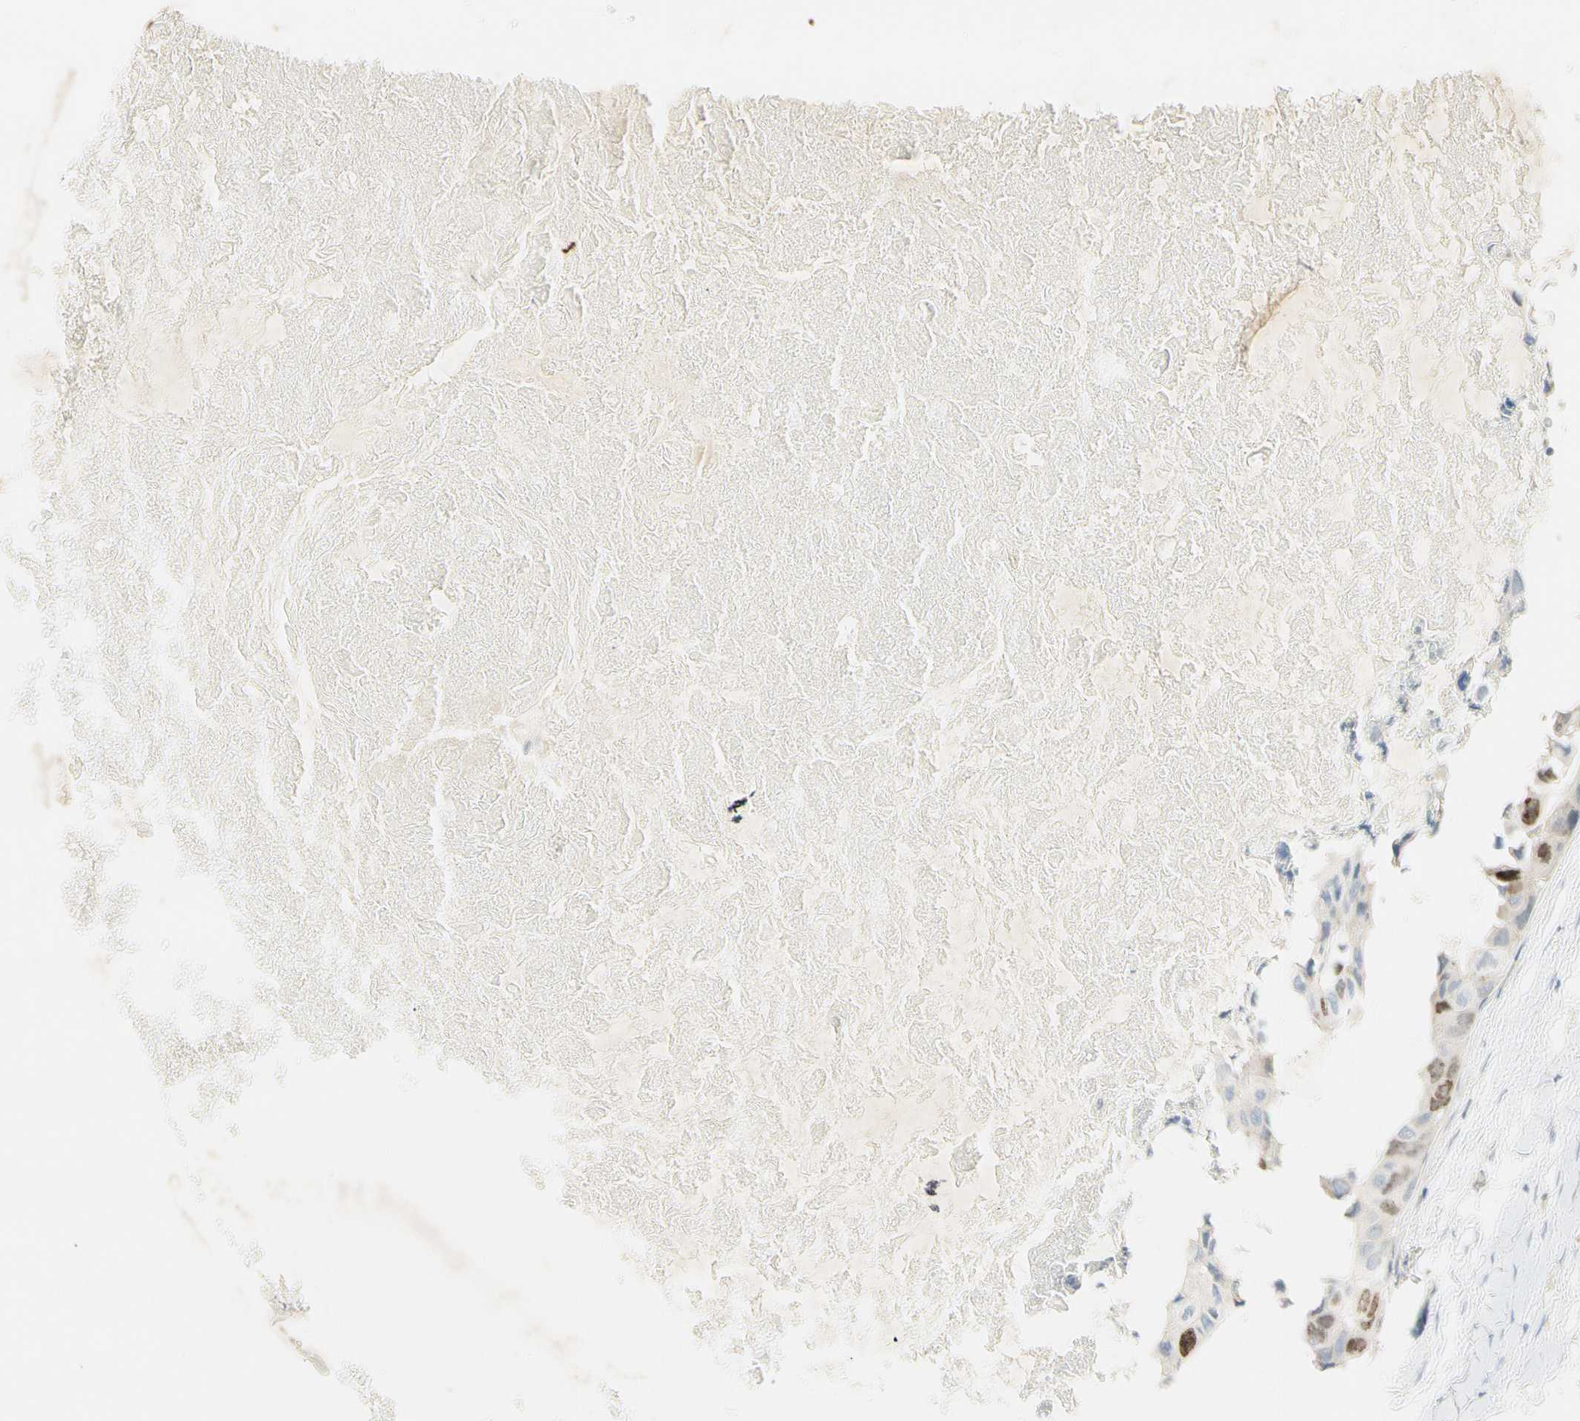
{"staining": {"intensity": "moderate", "quantity": "<25%", "location": "nuclear"}, "tissue": "breast cancer", "cell_type": "Tumor cells", "image_type": "cancer", "snomed": [{"axis": "morphology", "description": "Duct carcinoma"}, {"axis": "topography", "description": "Breast"}], "caption": "Tumor cells display low levels of moderate nuclear staining in about <25% of cells in breast cancer (invasive ductal carcinoma). (DAB (3,3'-diaminobenzidine) IHC, brown staining for protein, blue staining for nuclei).", "gene": "PITX1", "patient": {"sex": "female", "age": 40}}